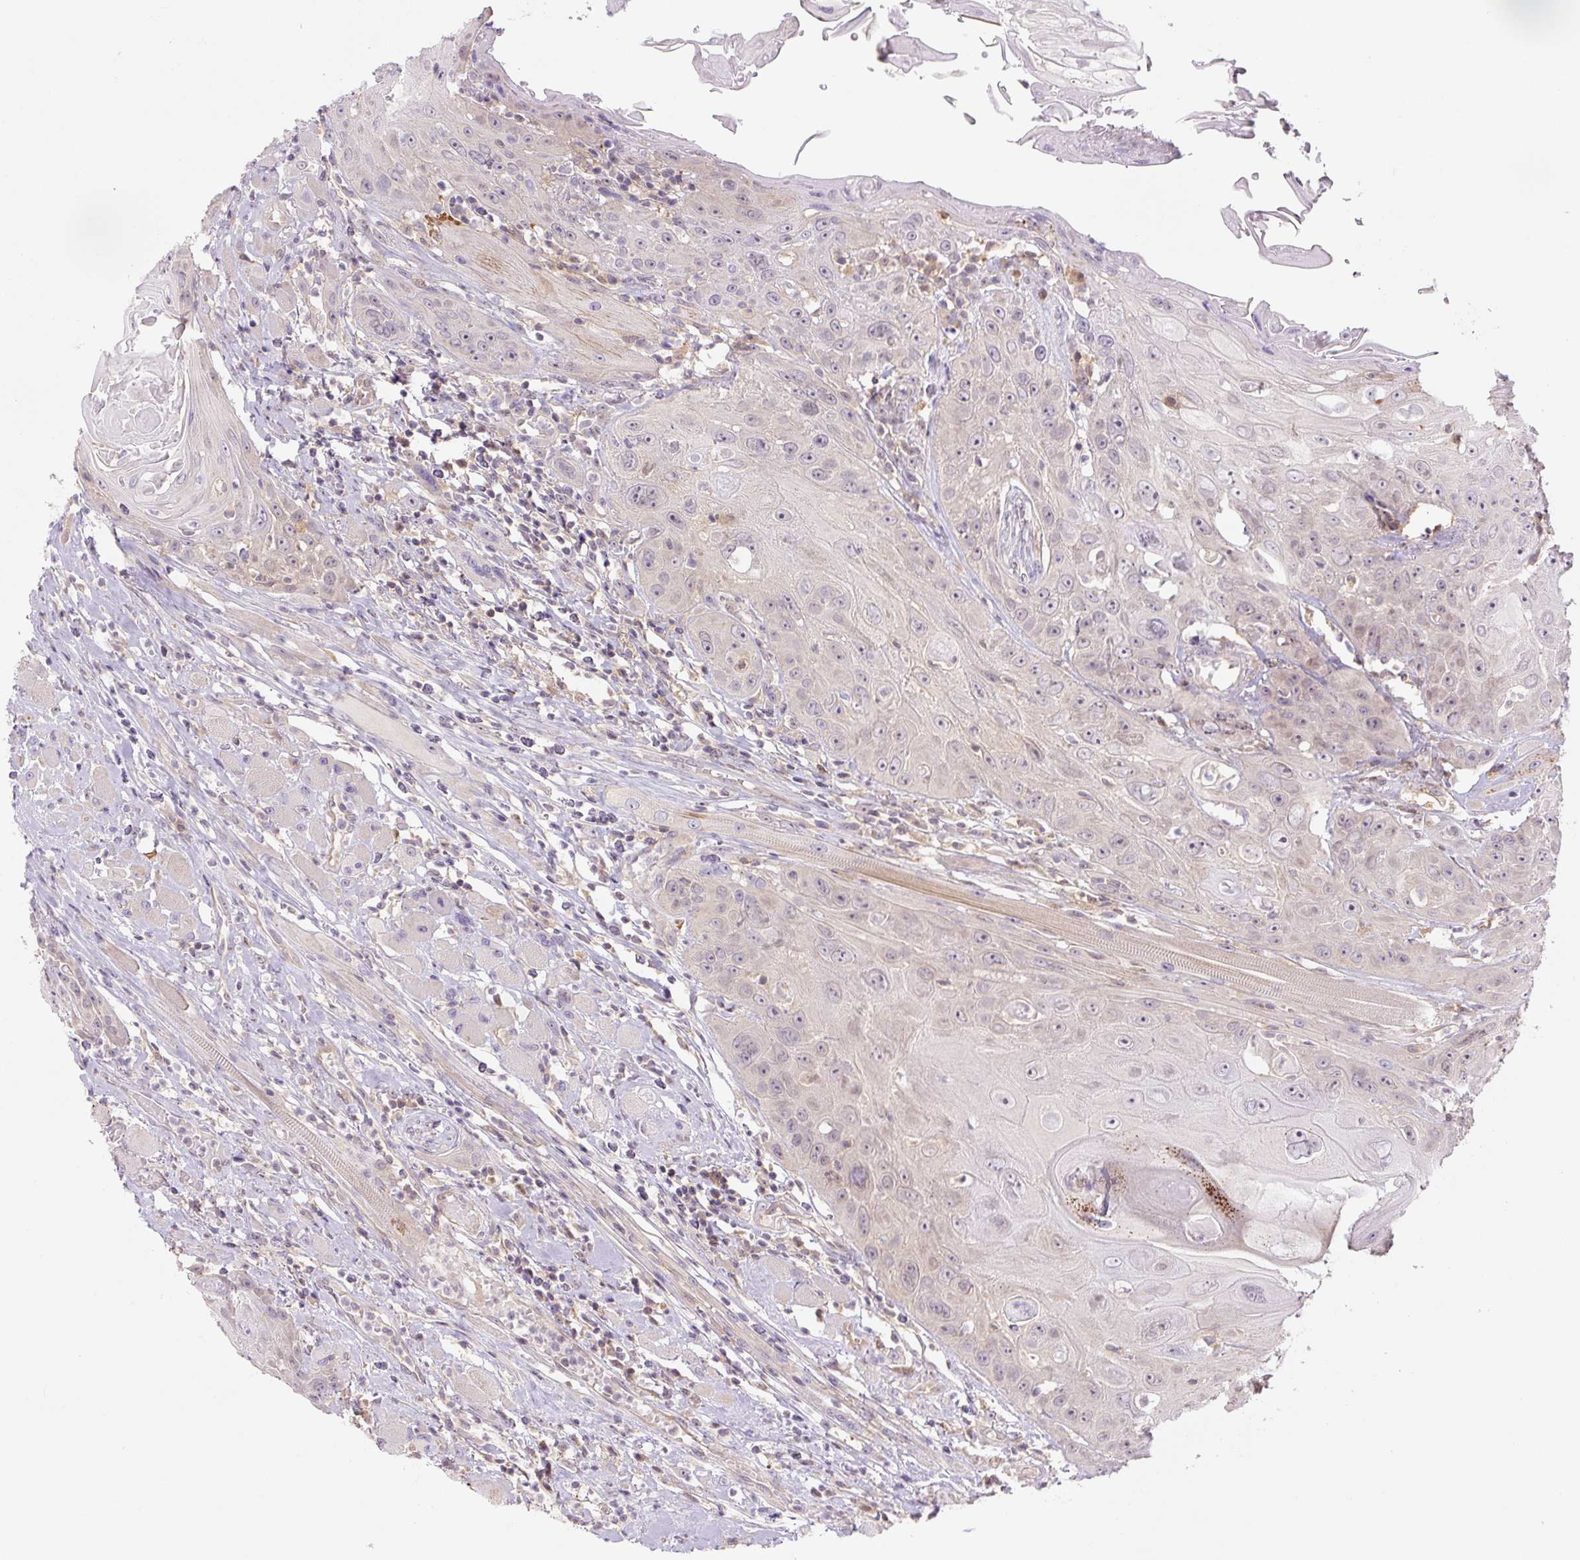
{"staining": {"intensity": "negative", "quantity": "none", "location": "none"}, "tissue": "head and neck cancer", "cell_type": "Tumor cells", "image_type": "cancer", "snomed": [{"axis": "morphology", "description": "Squamous cell carcinoma, NOS"}, {"axis": "topography", "description": "Head-Neck"}], "caption": "Tumor cells are negative for brown protein staining in head and neck cancer (squamous cell carcinoma). Nuclei are stained in blue.", "gene": "SPSB2", "patient": {"sex": "female", "age": 59}}